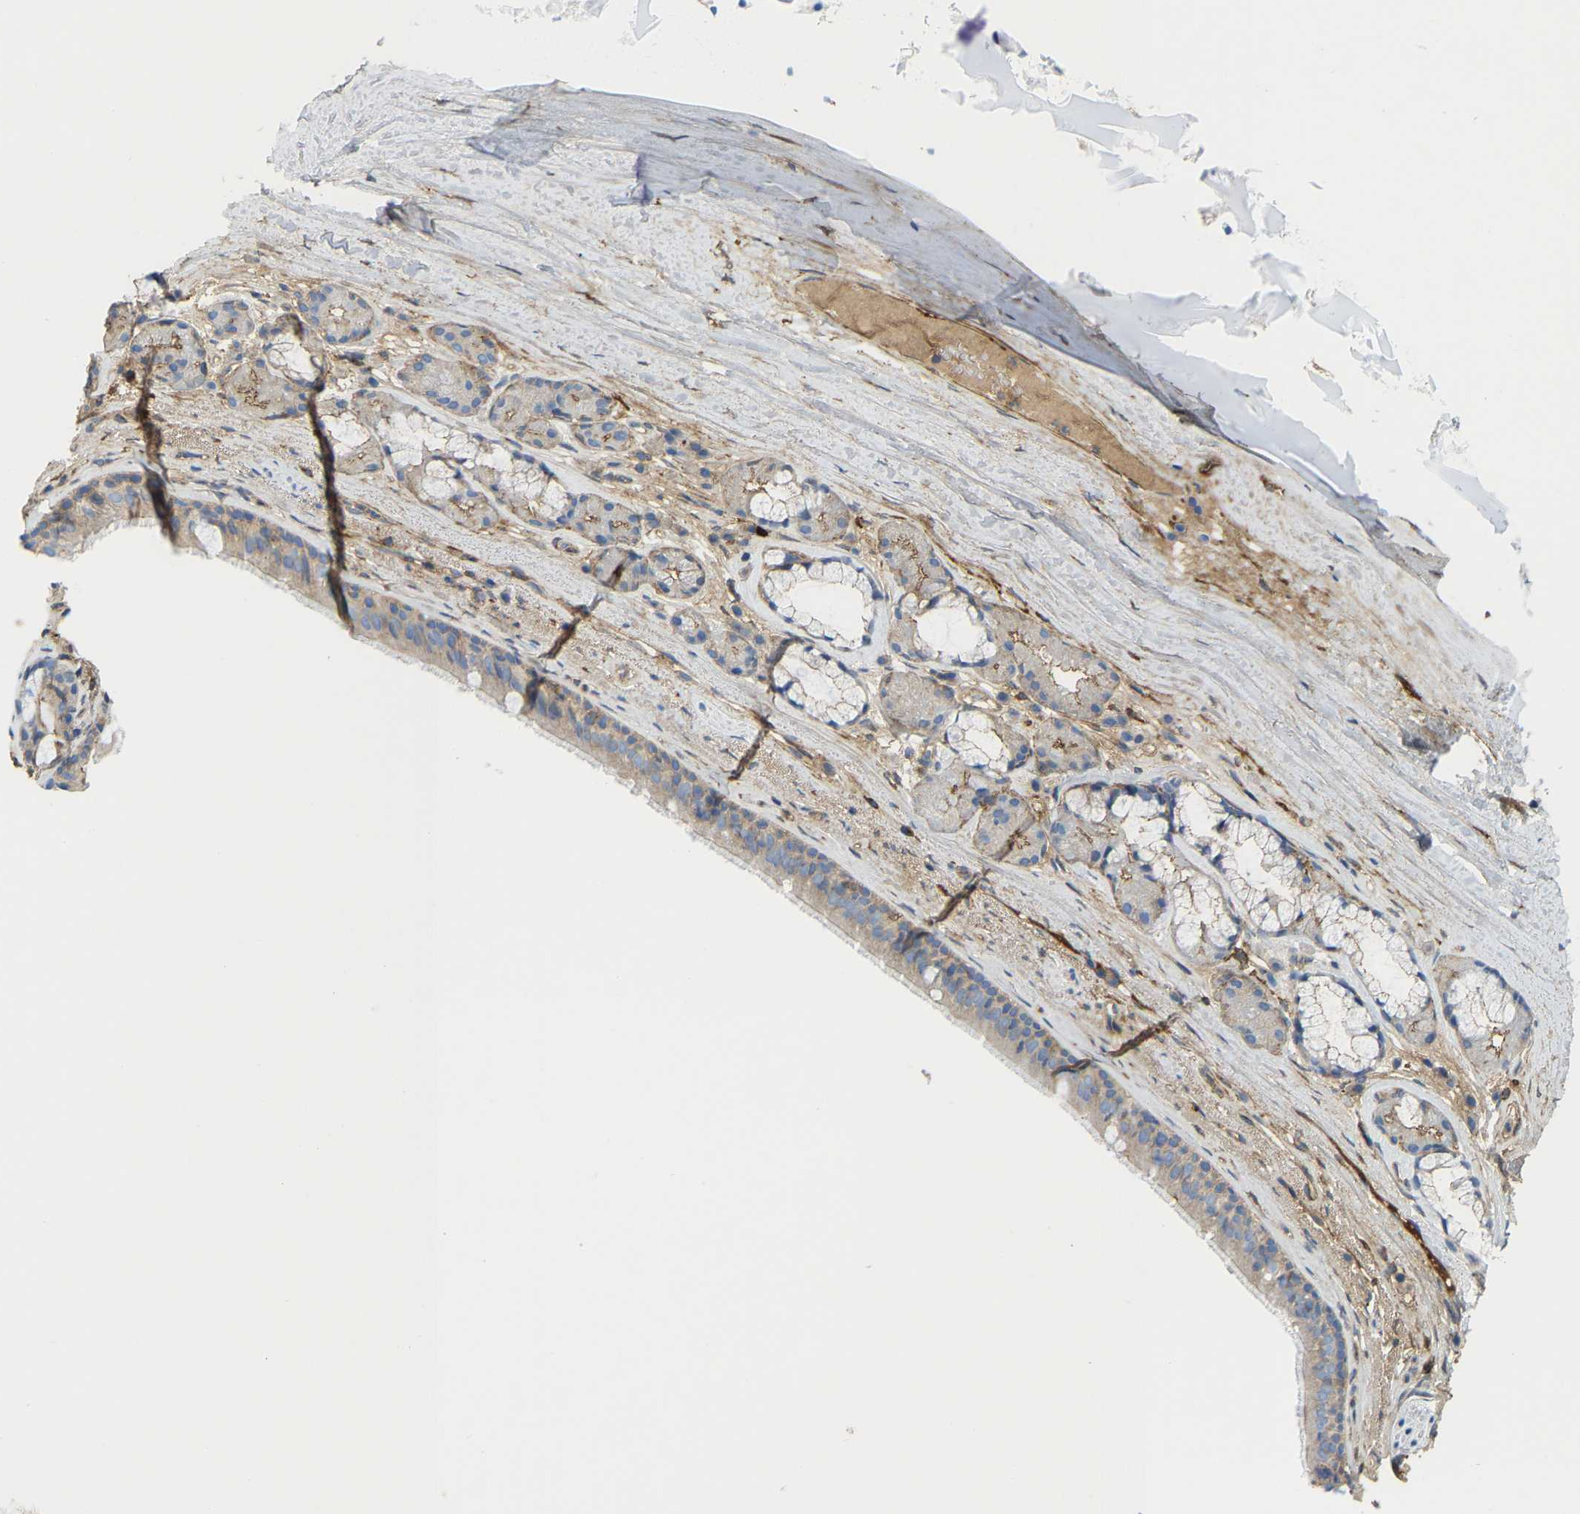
{"staining": {"intensity": "moderate", "quantity": "<25%", "location": "cytoplasmic/membranous"}, "tissue": "bronchus", "cell_type": "Respiratory epithelial cells", "image_type": "normal", "snomed": [{"axis": "morphology", "description": "Normal tissue, NOS"}, {"axis": "topography", "description": "Cartilage tissue"}], "caption": "Brown immunohistochemical staining in normal bronchus demonstrates moderate cytoplasmic/membranous expression in approximately <25% of respiratory epithelial cells.", "gene": "PICALM", "patient": {"sex": "female", "age": 63}}